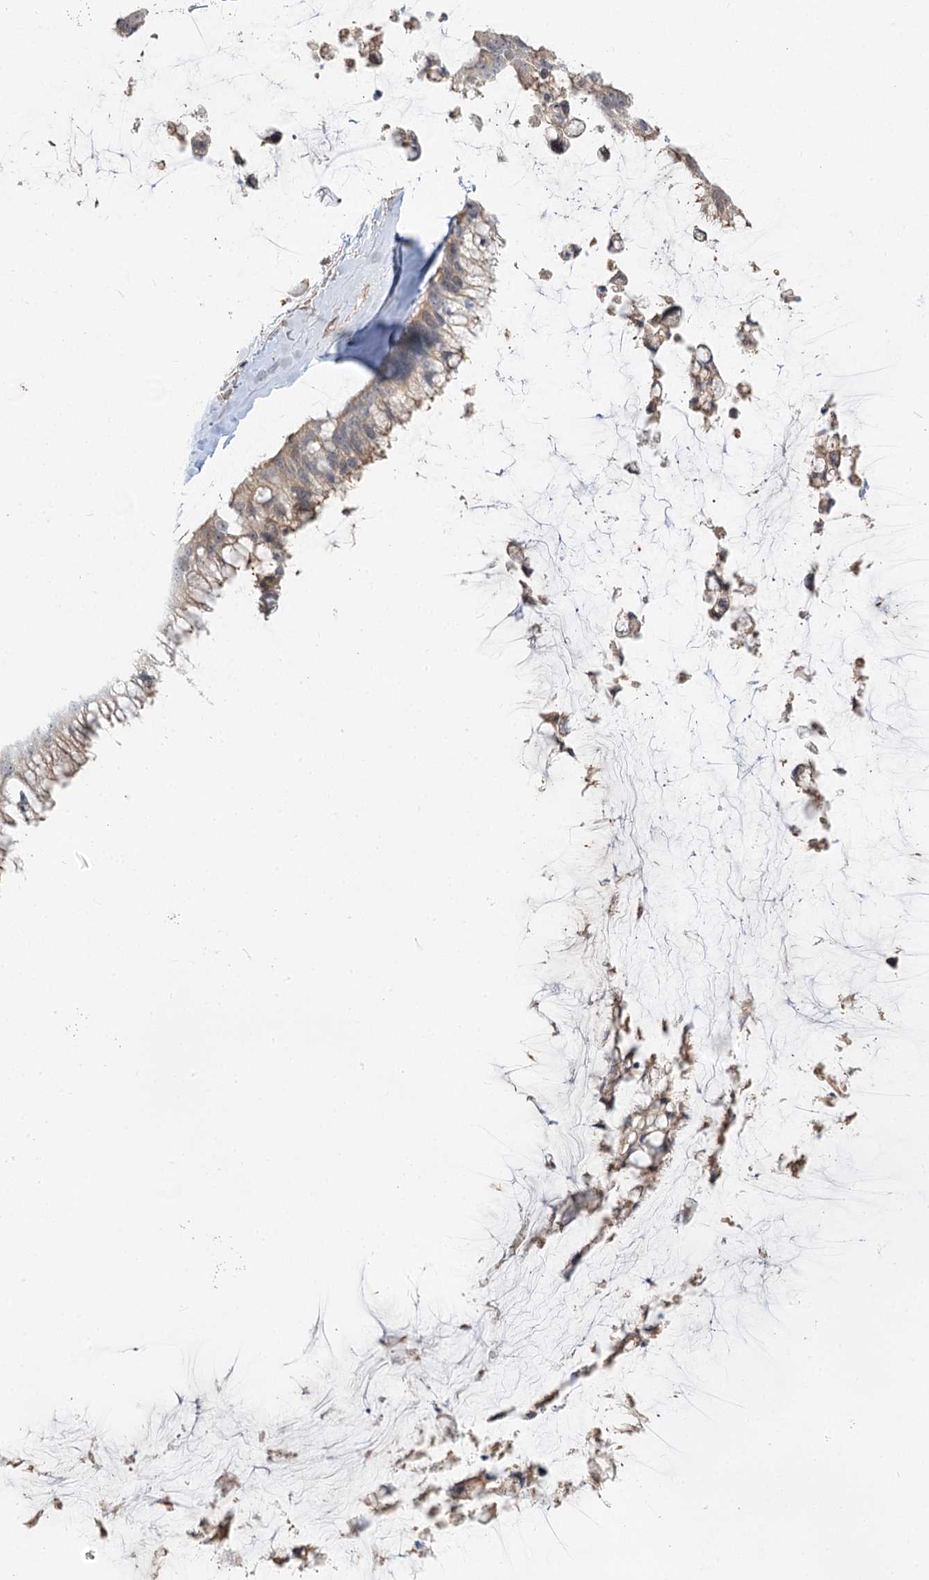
{"staining": {"intensity": "weak", "quantity": "25%-75%", "location": "cytoplasmic/membranous"}, "tissue": "ovarian cancer", "cell_type": "Tumor cells", "image_type": "cancer", "snomed": [{"axis": "morphology", "description": "Cystadenocarcinoma, mucinous, NOS"}, {"axis": "topography", "description": "Ovary"}], "caption": "Immunohistochemical staining of ovarian mucinous cystadenocarcinoma exhibits low levels of weak cytoplasmic/membranous staining in about 25%-75% of tumor cells.", "gene": "GUCY2C", "patient": {"sex": "female", "age": 39}}